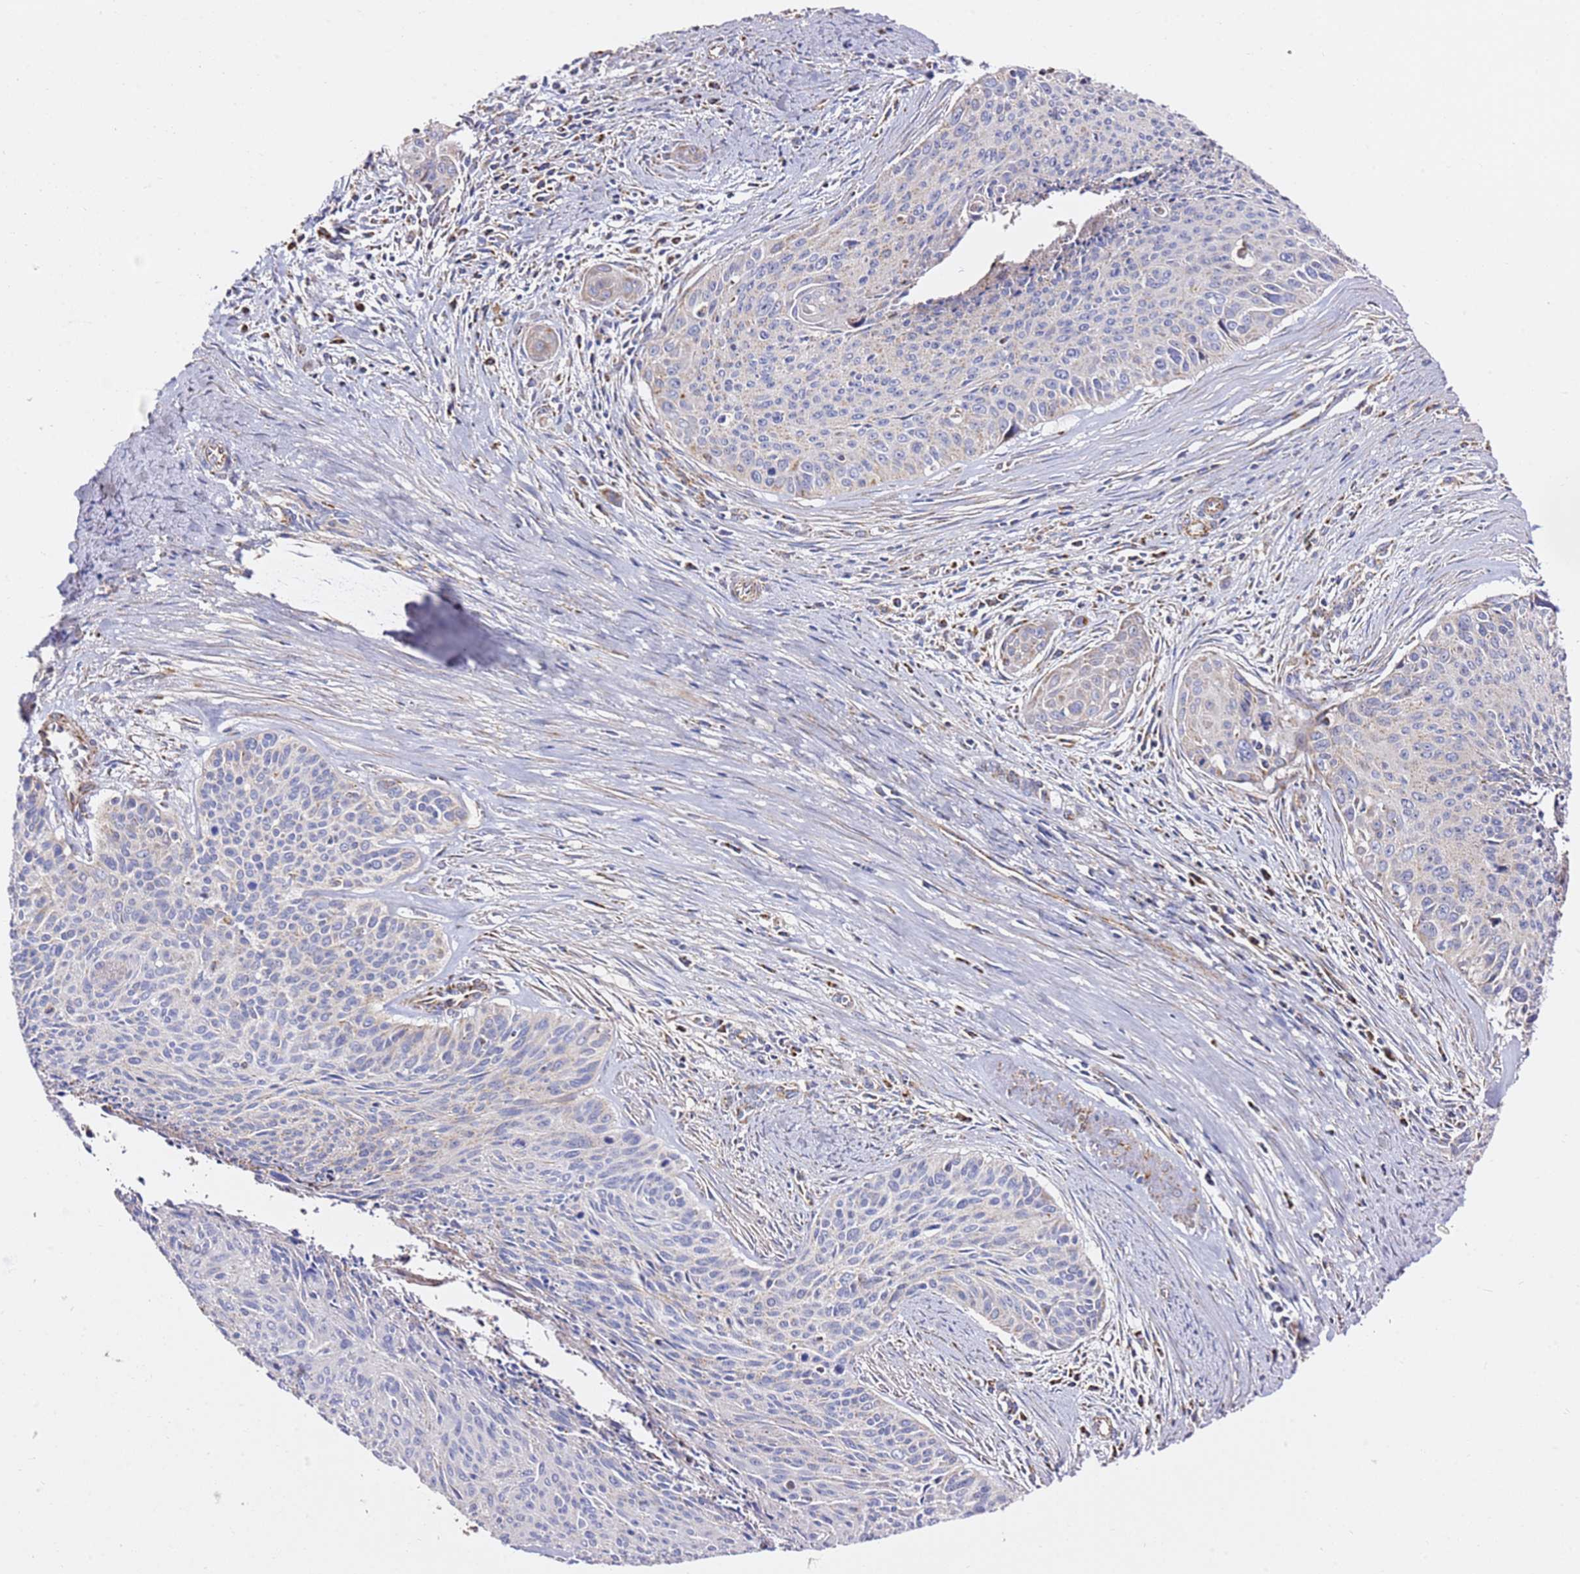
{"staining": {"intensity": "negative", "quantity": "none", "location": "none"}, "tissue": "cervical cancer", "cell_type": "Tumor cells", "image_type": "cancer", "snomed": [{"axis": "morphology", "description": "Squamous cell carcinoma, NOS"}, {"axis": "topography", "description": "Cervix"}], "caption": "DAB (3,3'-diaminobenzidine) immunohistochemical staining of cervical squamous cell carcinoma displays no significant expression in tumor cells.", "gene": "NDUFA3", "patient": {"sex": "female", "age": 55}}